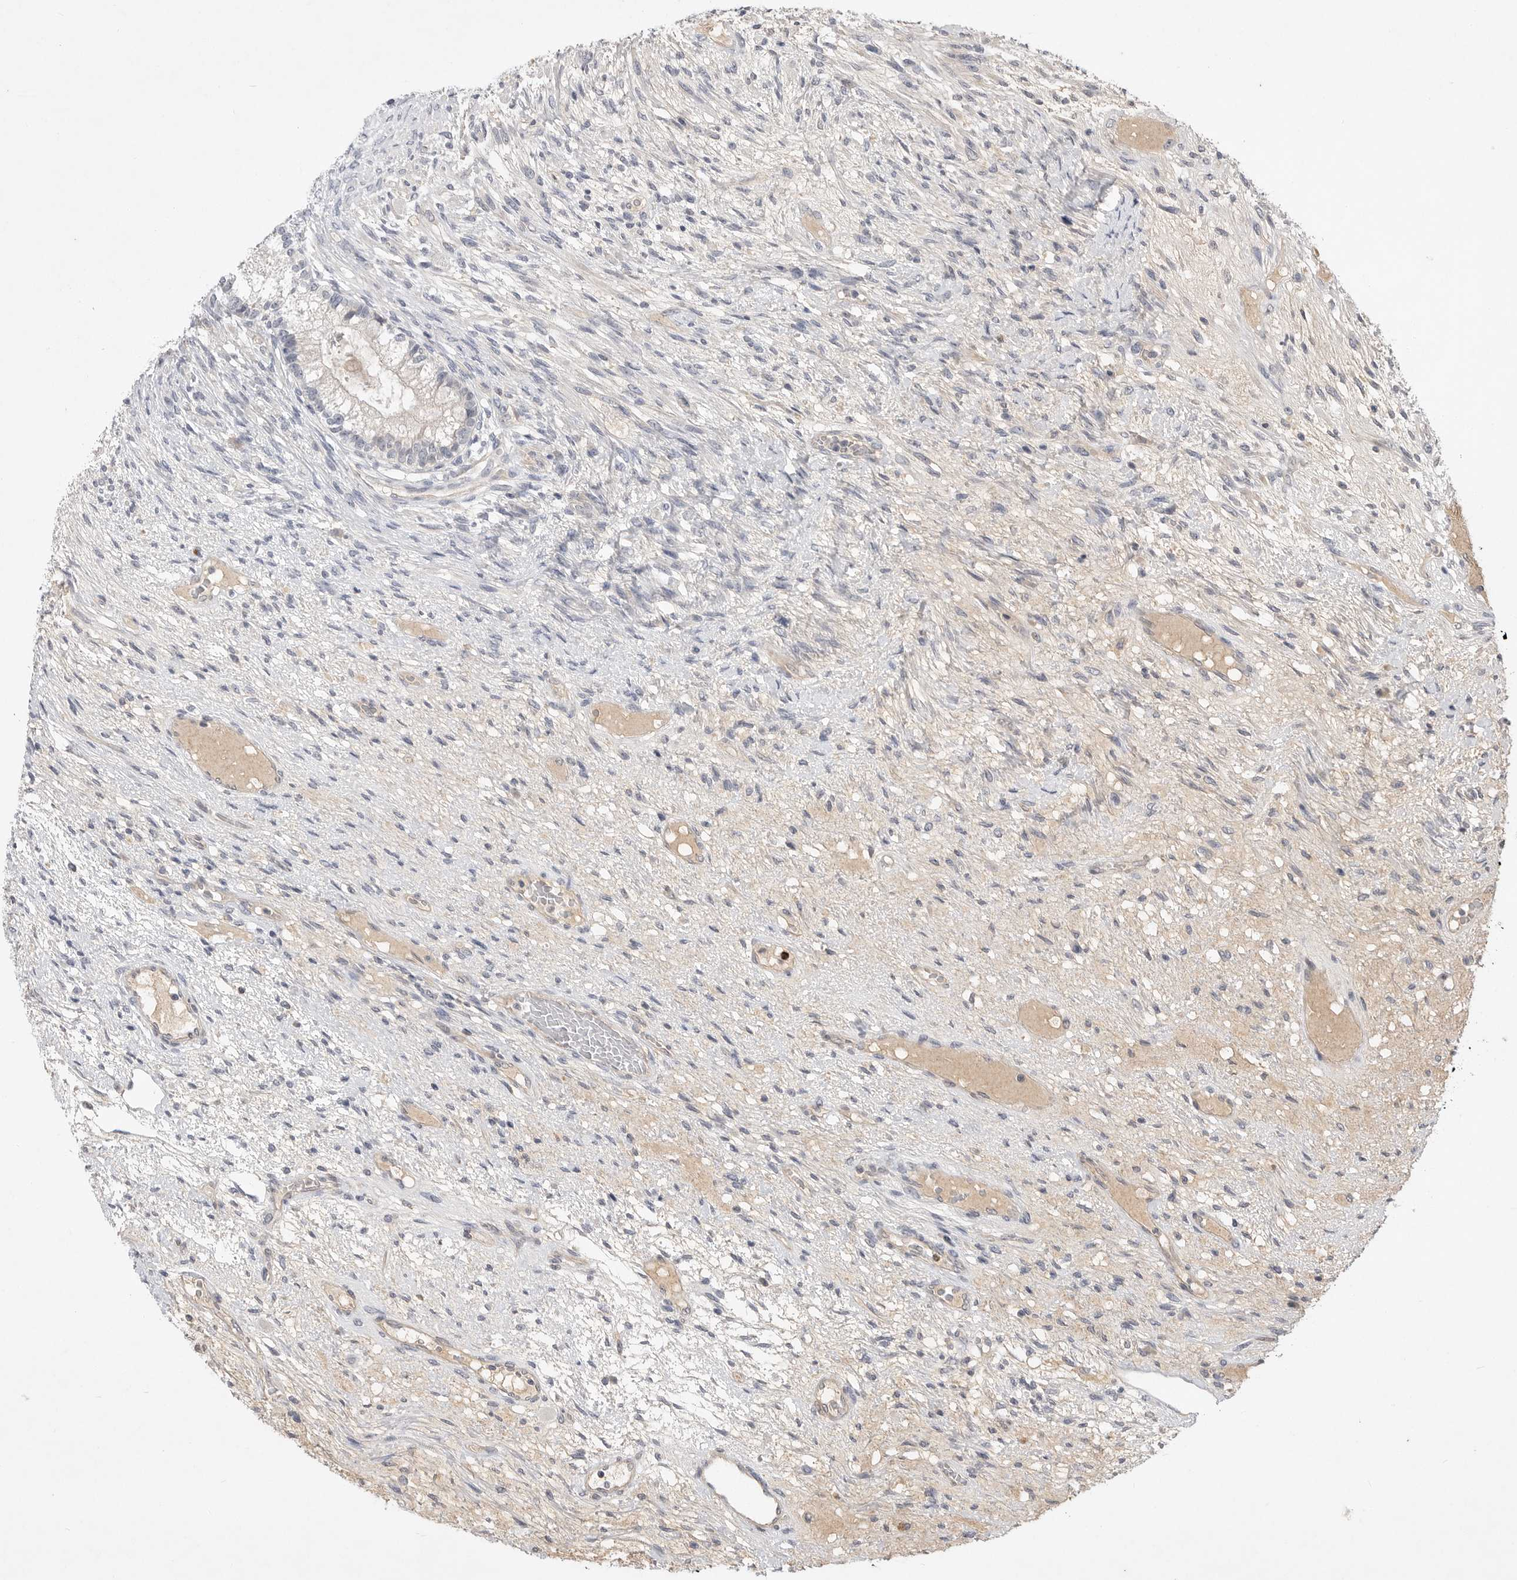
{"staining": {"intensity": "negative", "quantity": "none", "location": "none"}, "tissue": "testis cancer", "cell_type": "Tumor cells", "image_type": "cancer", "snomed": [{"axis": "morphology", "description": "Seminoma, NOS"}, {"axis": "morphology", "description": "Carcinoma, Embryonal, NOS"}, {"axis": "topography", "description": "Testis"}], "caption": "Histopathology image shows no significant protein staining in tumor cells of testis cancer (embryonal carcinoma).", "gene": "ITGAD", "patient": {"sex": "male", "age": 28}}